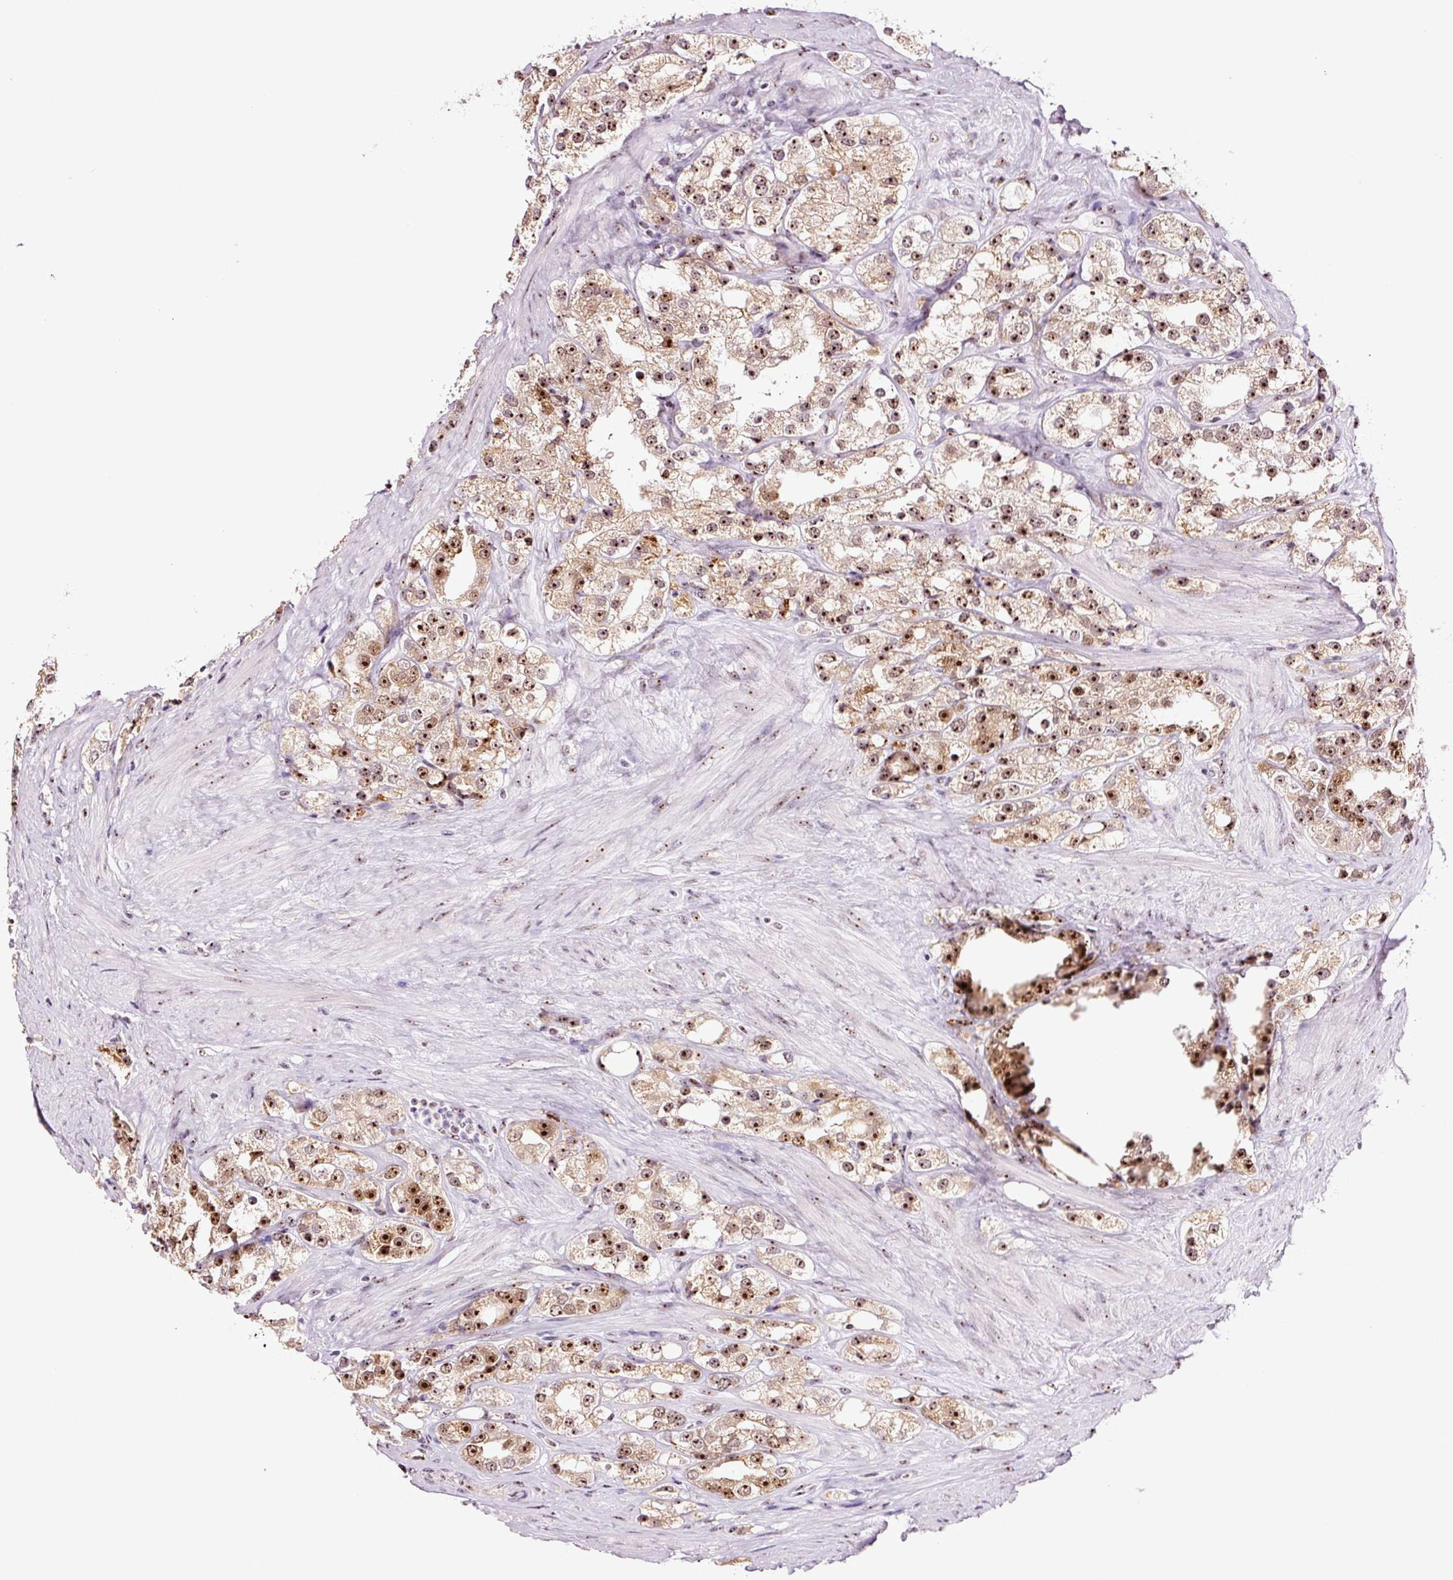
{"staining": {"intensity": "moderate", "quantity": ">75%", "location": "cytoplasmic/membranous,nuclear"}, "tissue": "prostate cancer", "cell_type": "Tumor cells", "image_type": "cancer", "snomed": [{"axis": "morphology", "description": "Adenocarcinoma, NOS"}, {"axis": "topography", "description": "Prostate"}], "caption": "This photomicrograph reveals immunohistochemistry staining of human prostate adenocarcinoma, with medium moderate cytoplasmic/membranous and nuclear staining in about >75% of tumor cells.", "gene": "GNL3", "patient": {"sex": "male", "age": 79}}